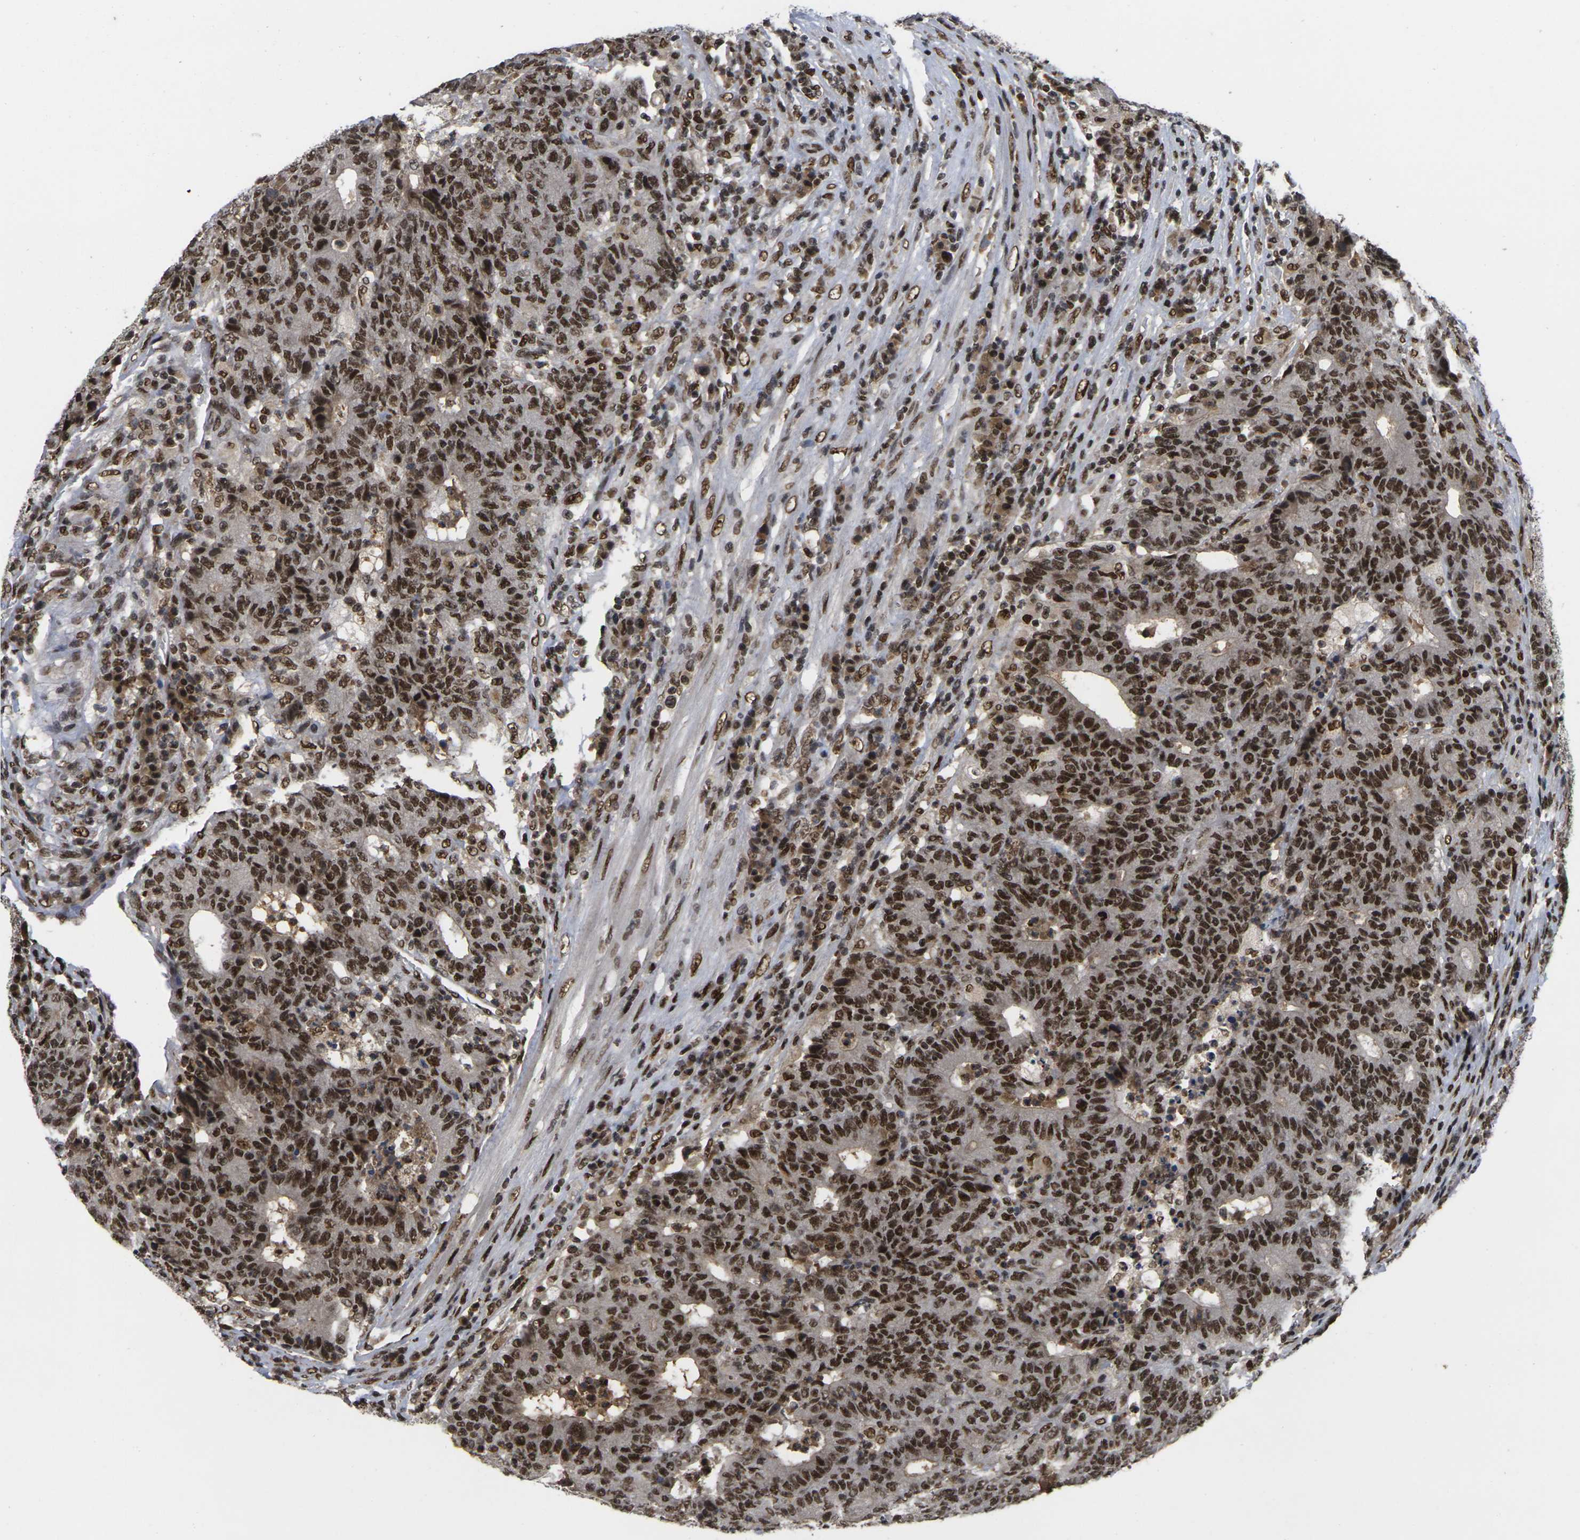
{"staining": {"intensity": "strong", "quantity": ">75%", "location": "nuclear"}, "tissue": "colorectal cancer", "cell_type": "Tumor cells", "image_type": "cancer", "snomed": [{"axis": "morphology", "description": "Normal tissue, NOS"}, {"axis": "morphology", "description": "Adenocarcinoma, NOS"}, {"axis": "topography", "description": "Colon"}], "caption": "This is a micrograph of IHC staining of colorectal cancer, which shows strong positivity in the nuclear of tumor cells.", "gene": "GTF2E1", "patient": {"sex": "female", "age": 75}}